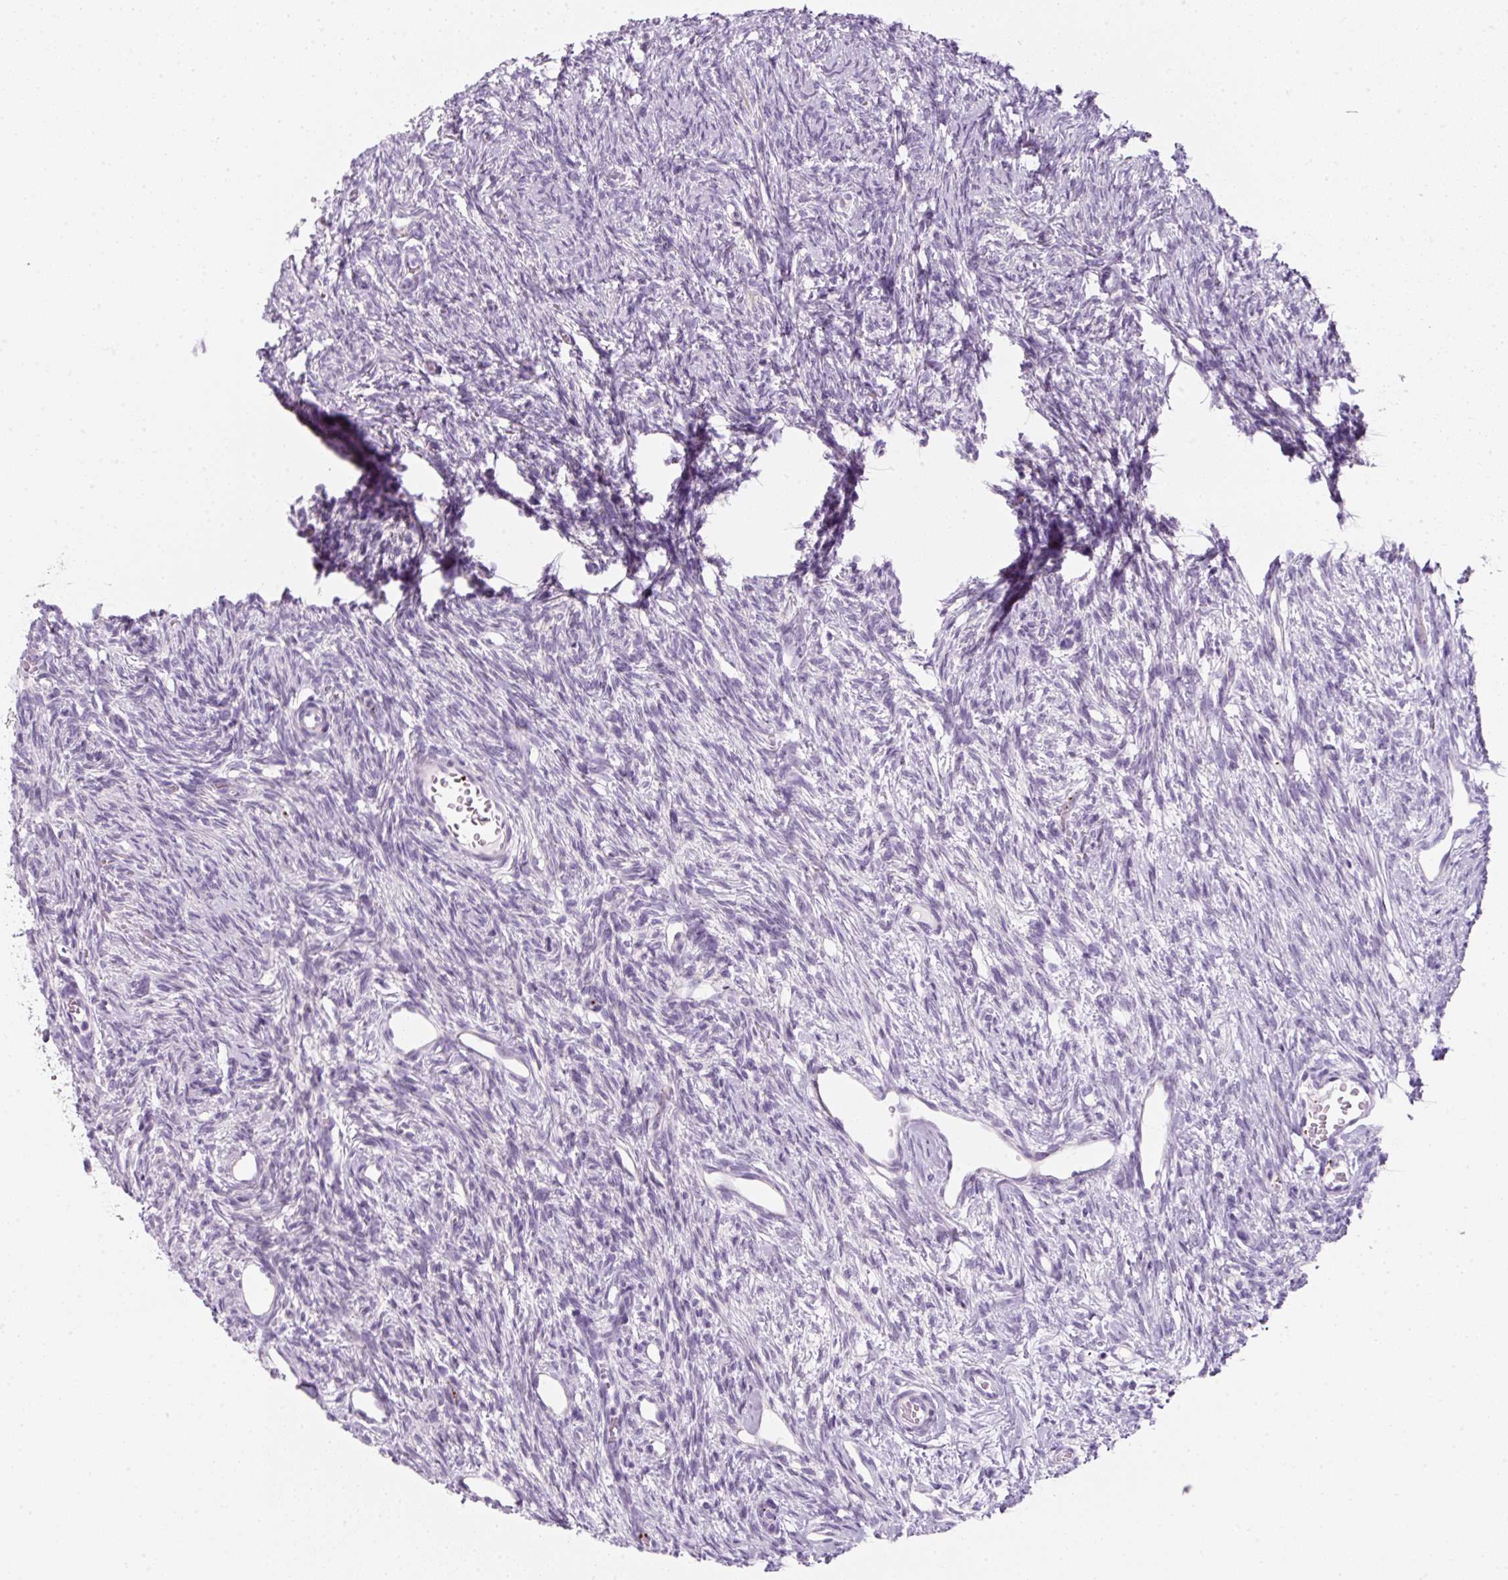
{"staining": {"intensity": "negative", "quantity": "none", "location": "none"}, "tissue": "ovary", "cell_type": "Ovarian stroma cells", "image_type": "normal", "snomed": [{"axis": "morphology", "description": "Normal tissue, NOS"}, {"axis": "topography", "description": "Ovary"}], "caption": "Image shows no significant protein positivity in ovarian stroma cells of unremarkable ovary. (IHC, brightfield microscopy, high magnification).", "gene": "ENSG00000288796", "patient": {"sex": "female", "age": 33}}